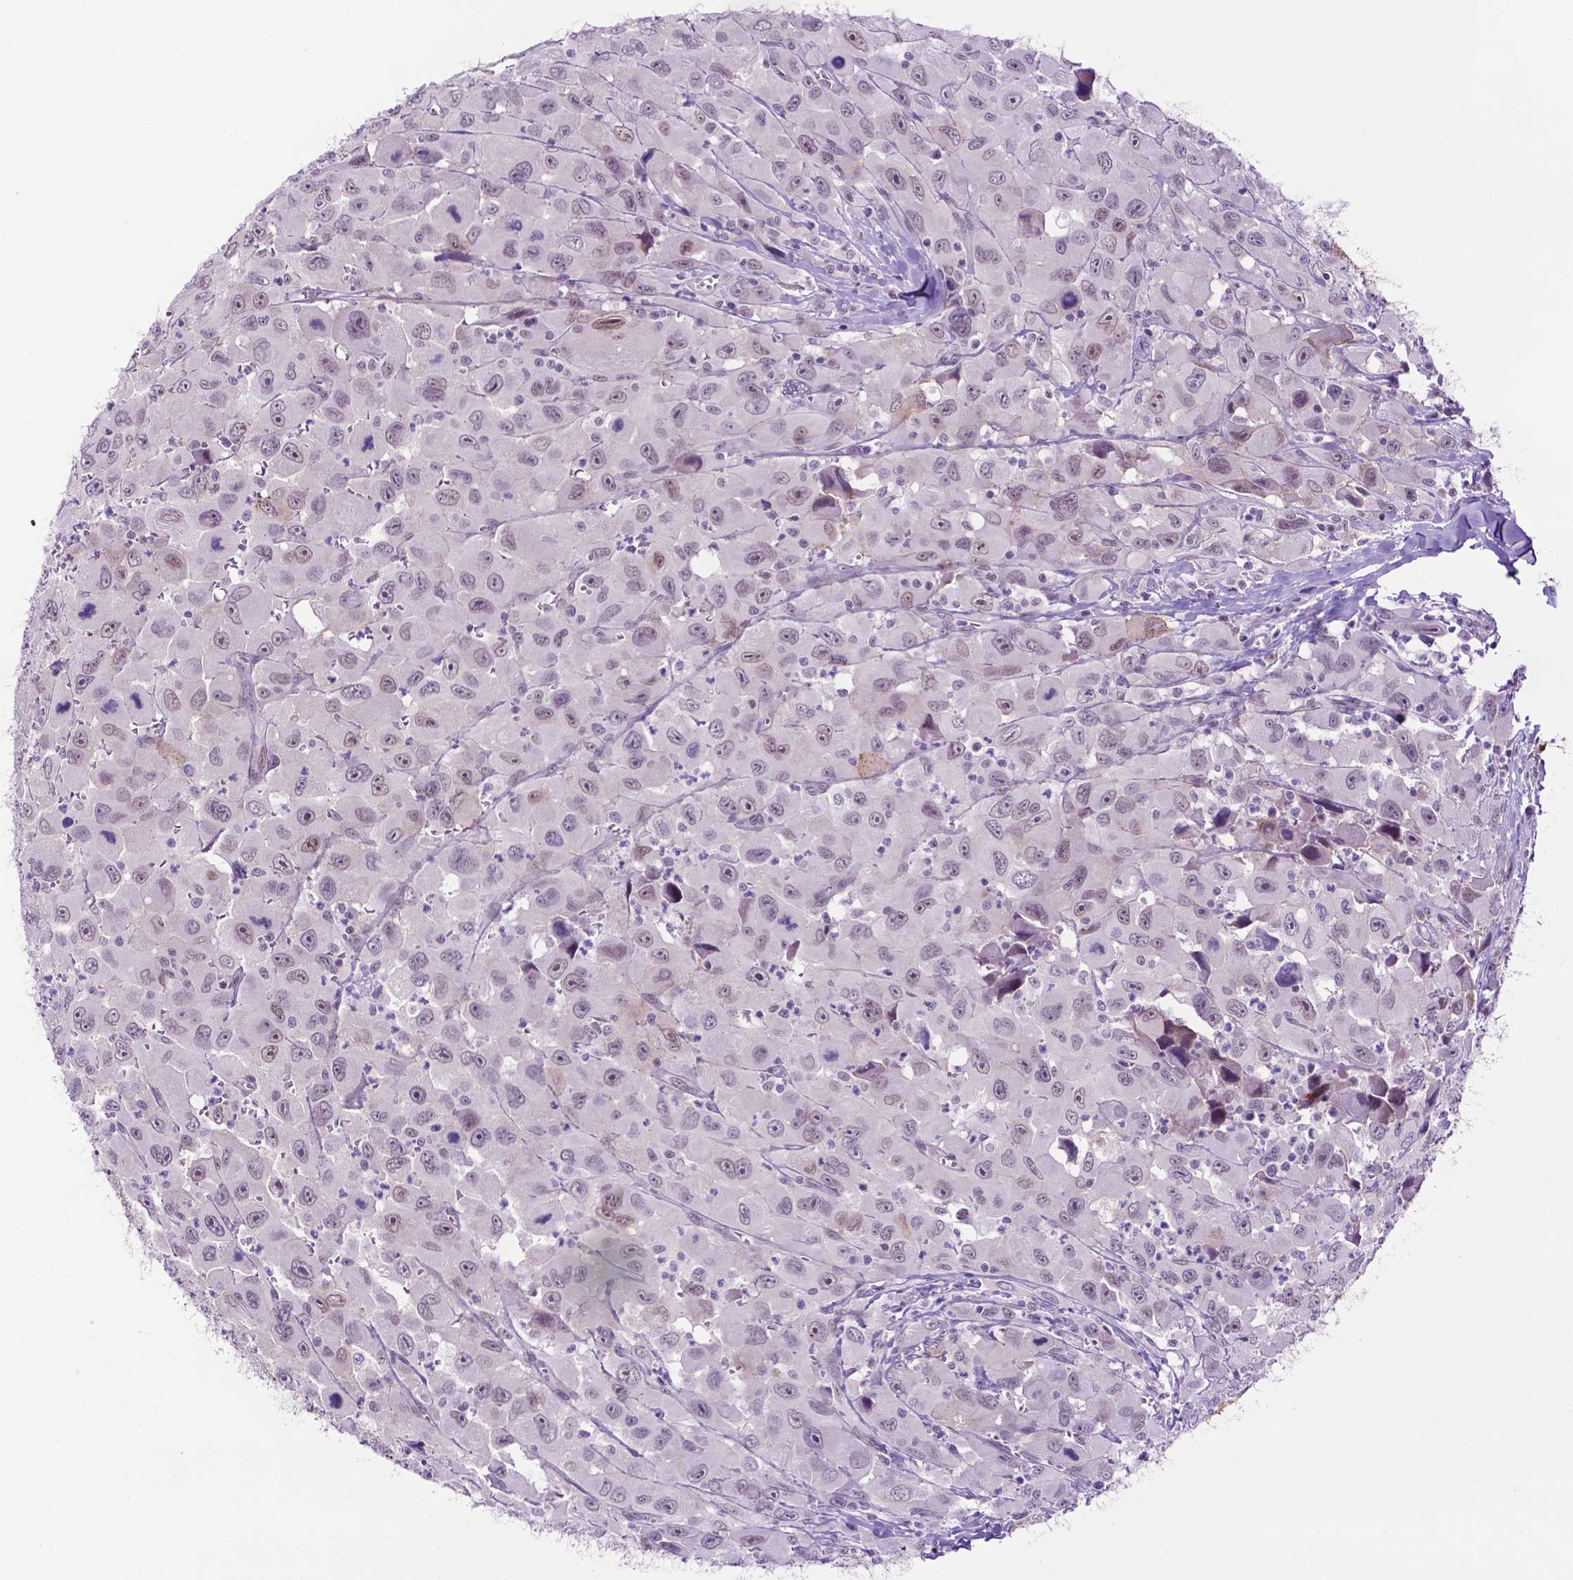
{"staining": {"intensity": "moderate", "quantity": "<25%", "location": "cytoplasmic/membranous"}, "tissue": "head and neck cancer", "cell_type": "Tumor cells", "image_type": "cancer", "snomed": [{"axis": "morphology", "description": "Squamous cell carcinoma, NOS"}, {"axis": "morphology", "description": "Squamous cell carcinoma, metastatic, NOS"}, {"axis": "topography", "description": "Oral tissue"}, {"axis": "topography", "description": "Head-Neck"}], "caption": "A brown stain highlights moderate cytoplasmic/membranous expression of a protein in head and neck cancer tumor cells. (brown staining indicates protein expression, while blue staining denotes nuclei).", "gene": "TACSTD2", "patient": {"sex": "female", "age": 85}}